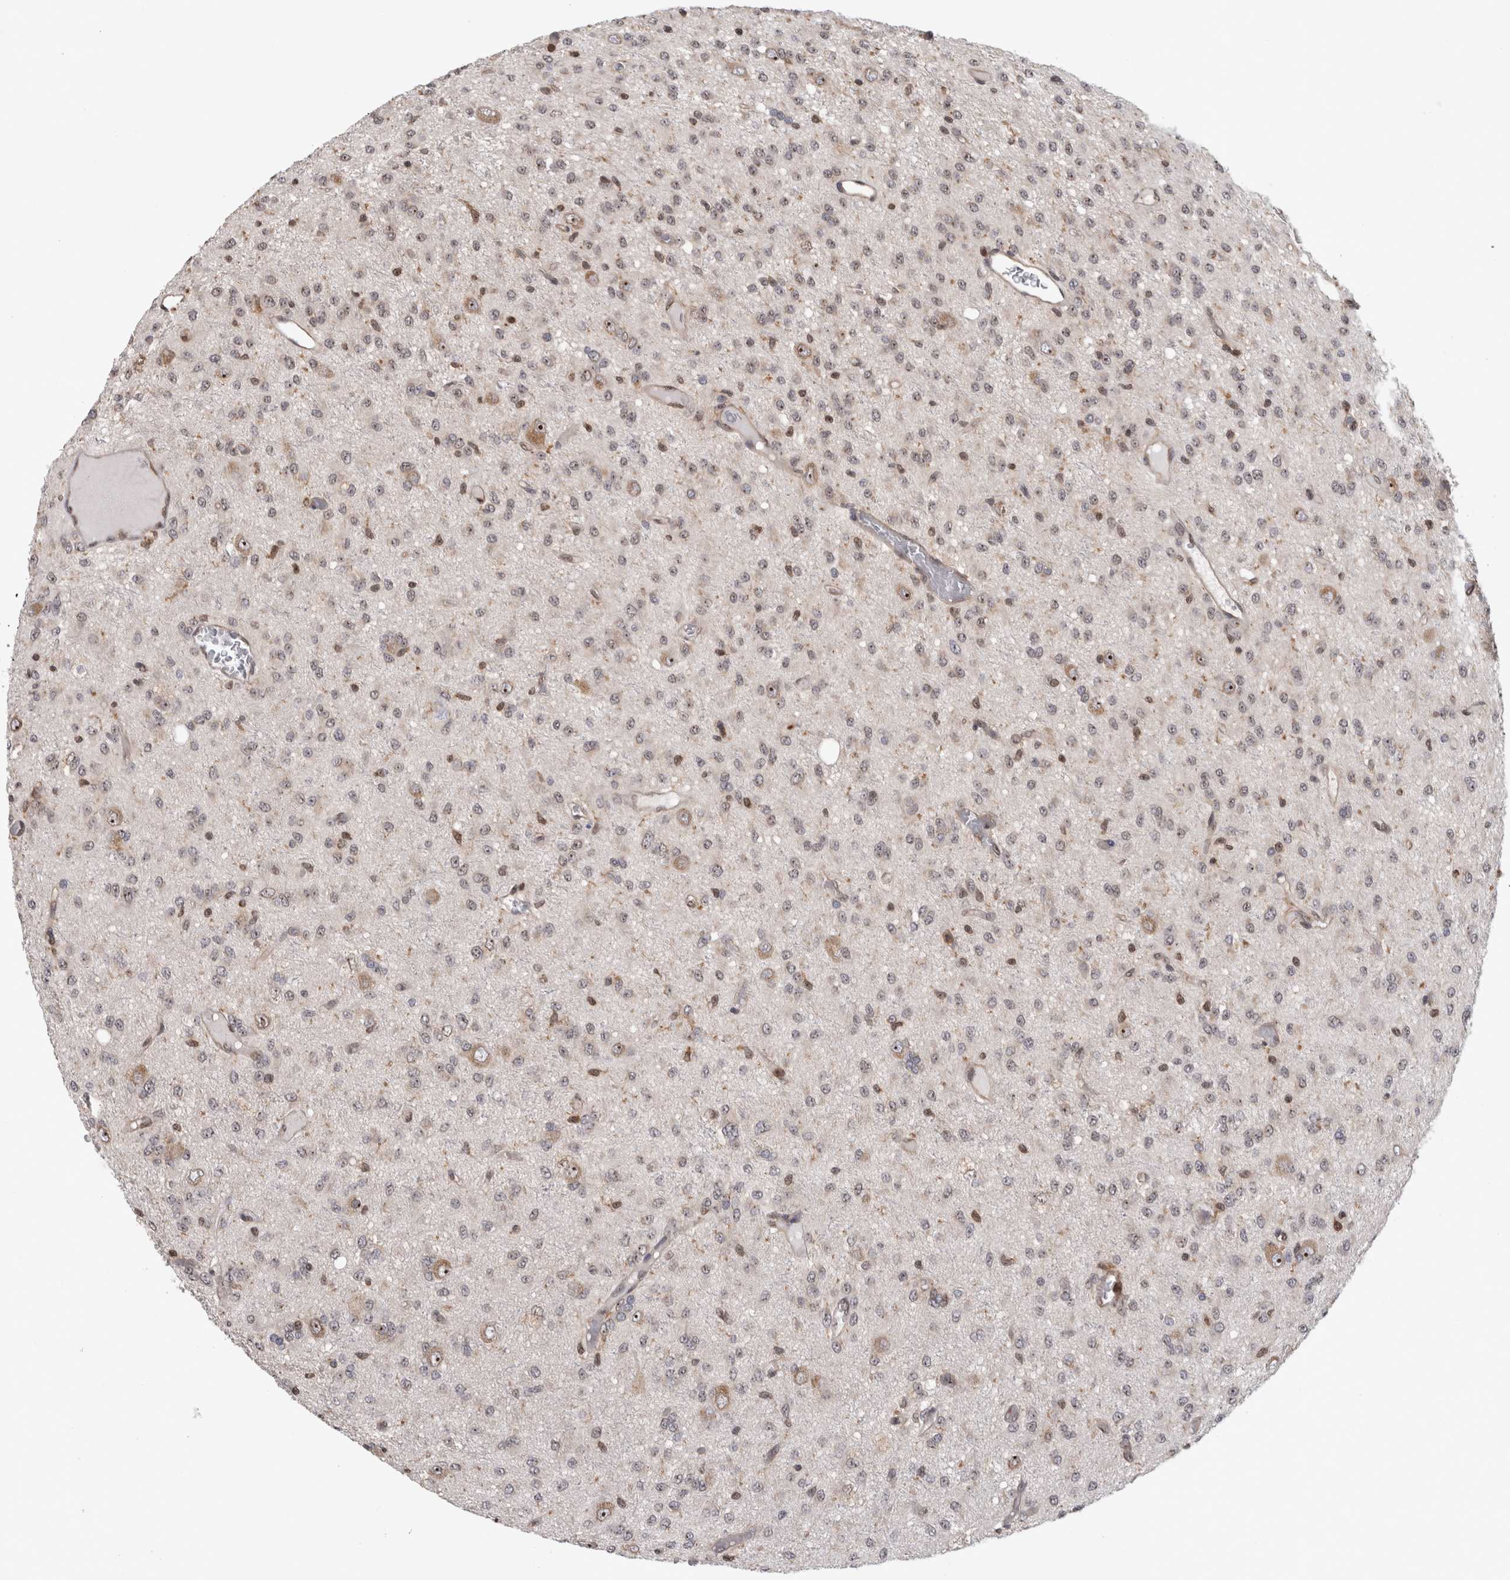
{"staining": {"intensity": "weak", "quantity": "25%-75%", "location": "nuclear"}, "tissue": "glioma", "cell_type": "Tumor cells", "image_type": "cancer", "snomed": [{"axis": "morphology", "description": "Glioma, malignant, High grade"}, {"axis": "topography", "description": "Brain"}], "caption": "Approximately 25%-75% of tumor cells in human high-grade glioma (malignant) reveal weak nuclear protein staining as visualized by brown immunohistochemical staining.", "gene": "TDRD7", "patient": {"sex": "female", "age": 59}}